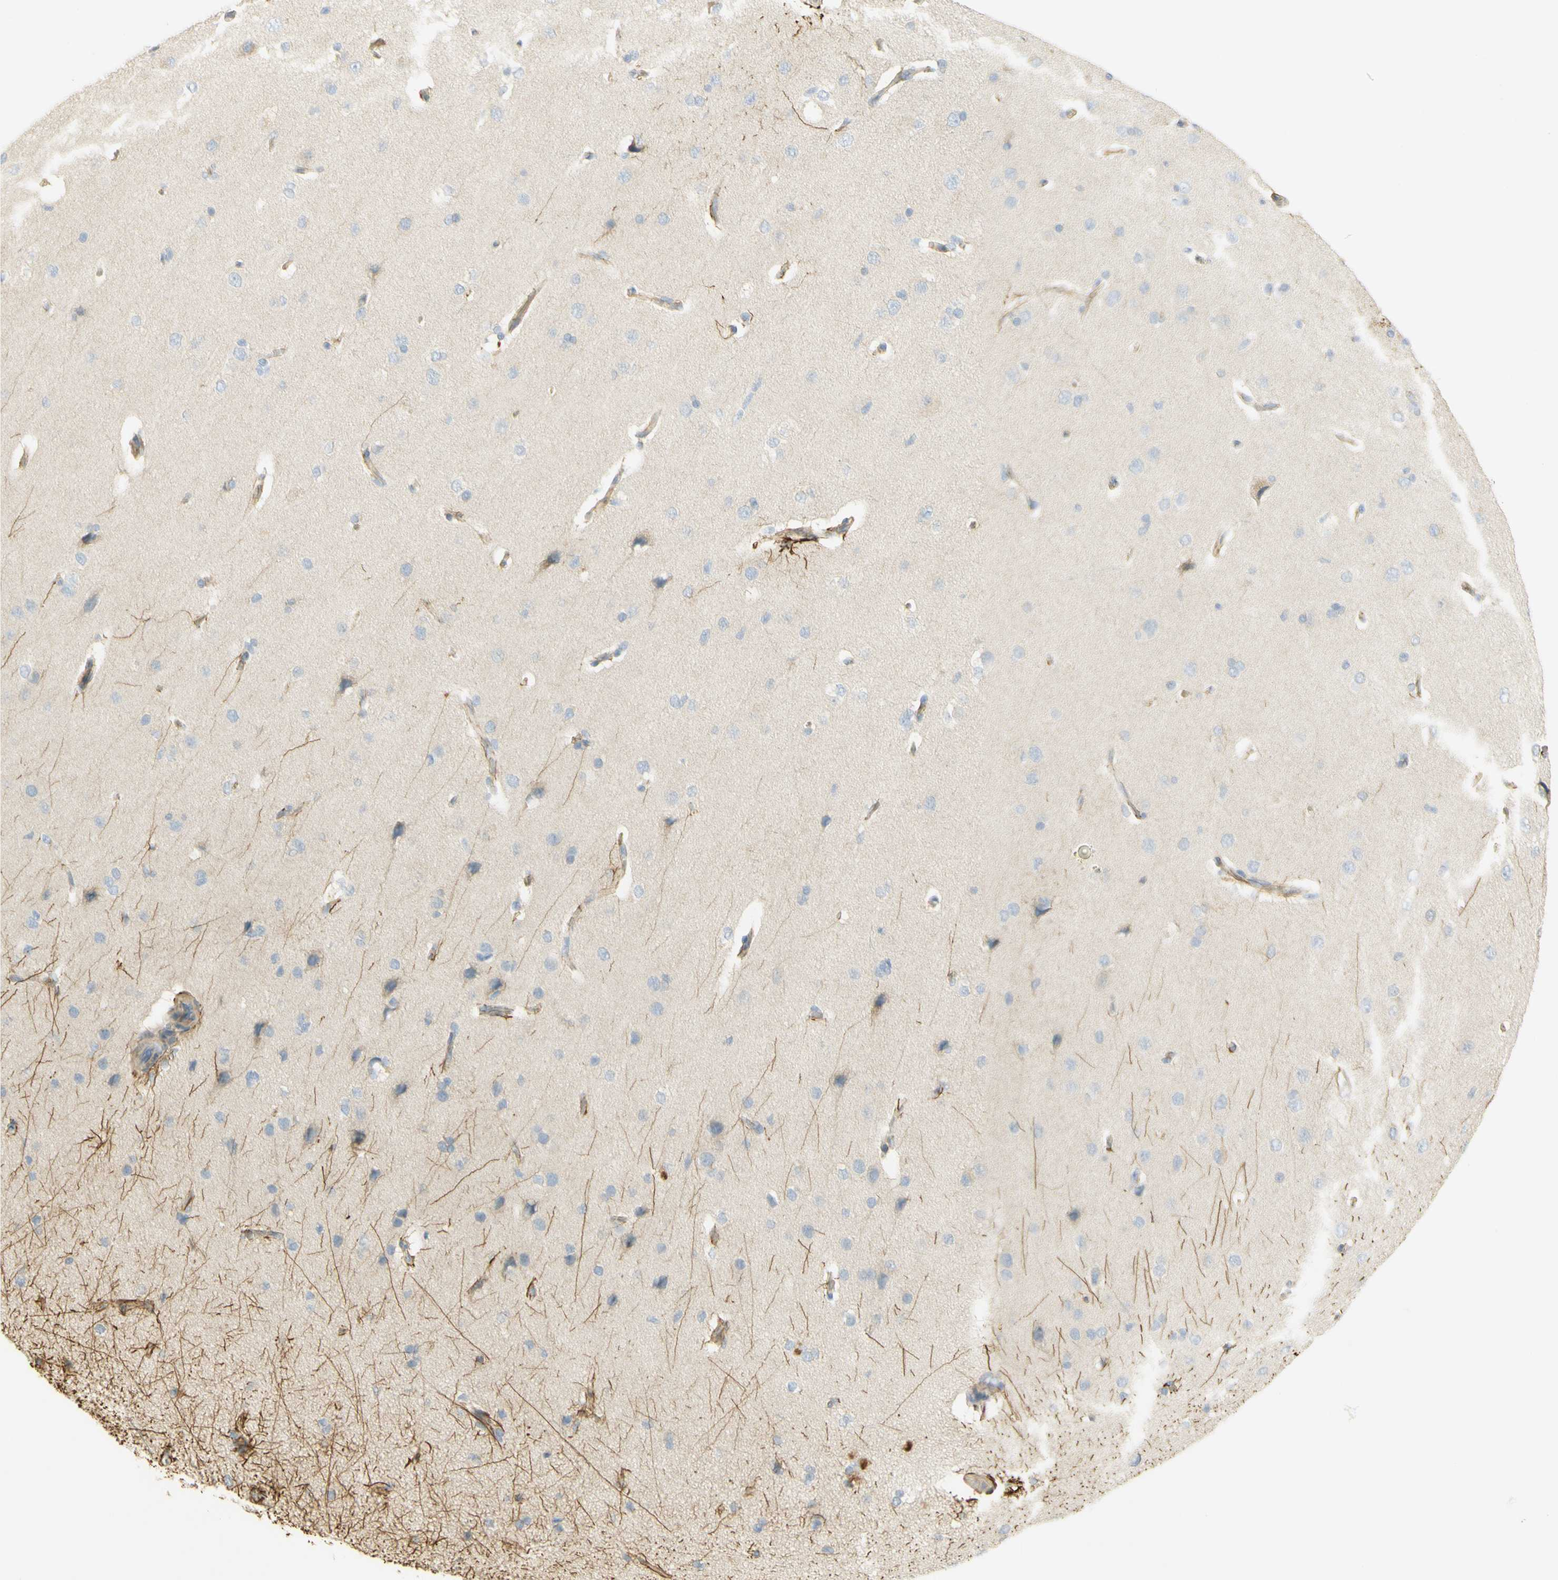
{"staining": {"intensity": "moderate", "quantity": "<25%", "location": "cytoplasmic/membranous"}, "tissue": "cerebral cortex", "cell_type": "Endothelial cells", "image_type": "normal", "snomed": [{"axis": "morphology", "description": "Normal tissue, NOS"}, {"axis": "topography", "description": "Cerebral cortex"}], "caption": "Cerebral cortex stained with a protein marker reveals moderate staining in endothelial cells.", "gene": "KIF11", "patient": {"sex": "male", "age": 62}}